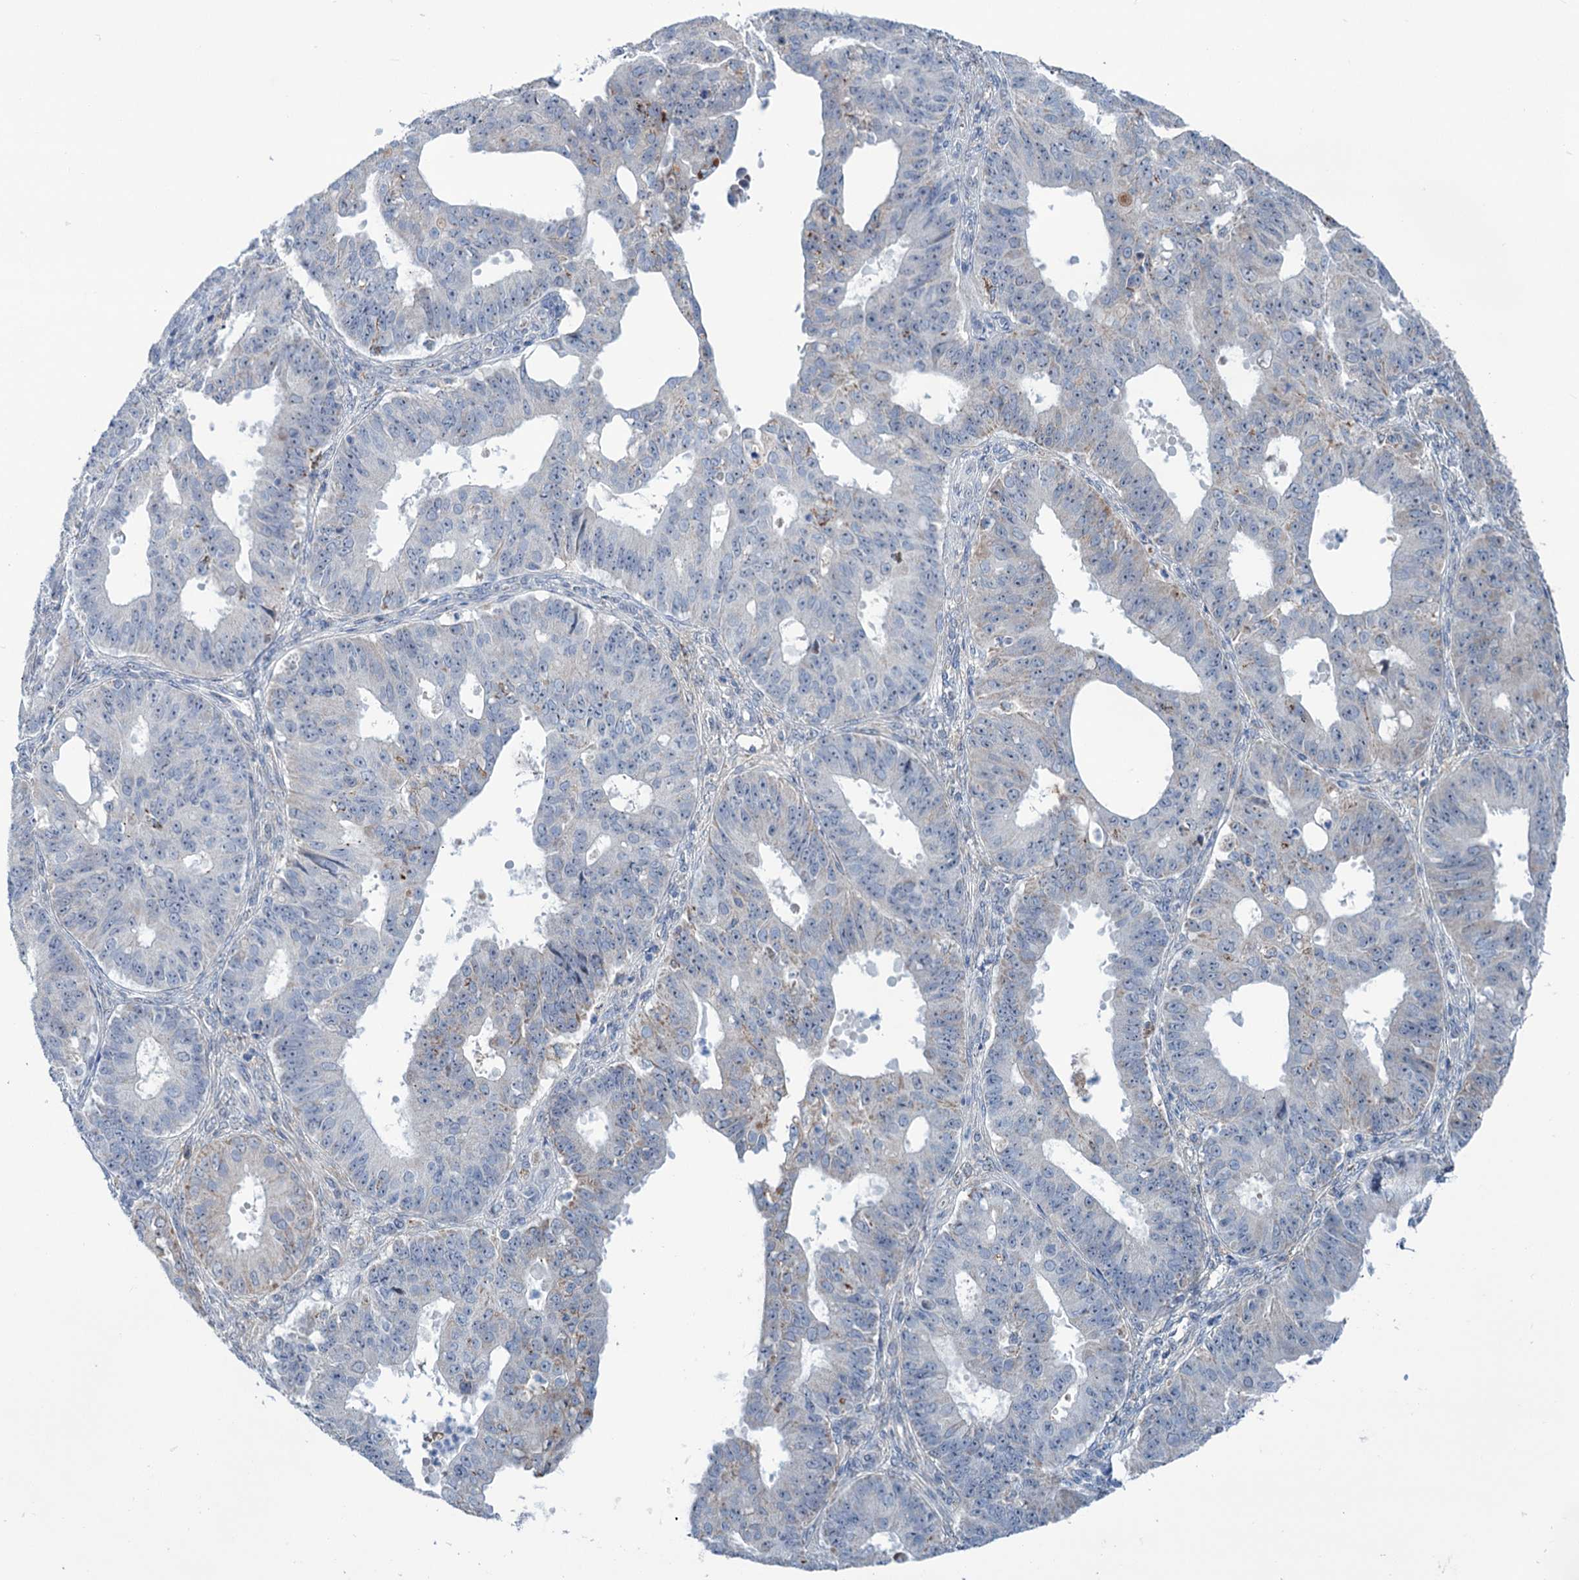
{"staining": {"intensity": "weak", "quantity": "<25%", "location": "cytoplasmic/membranous"}, "tissue": "ovarian cancer", "cell_type": "Tumor cells", "image_type": "cancer", "snomed": [{"axis": "morphology", "description": "Carcinoma, endometroid"}, {"axis": "topography", "description": "Appendix"}, {"axis": "topography", "description": "Ovary"}], "caption": "Tumor cells show no significant protein expression in ovarian cancer (endometroid carcinoma). The staining was performed using DAB to visualize the protein expression in brown, while the nuclei were stained in blue with hematoxylin (Magnification: 20x).", "gene": "LPIN1", "patient": {"sex": "female", "age": 42}}